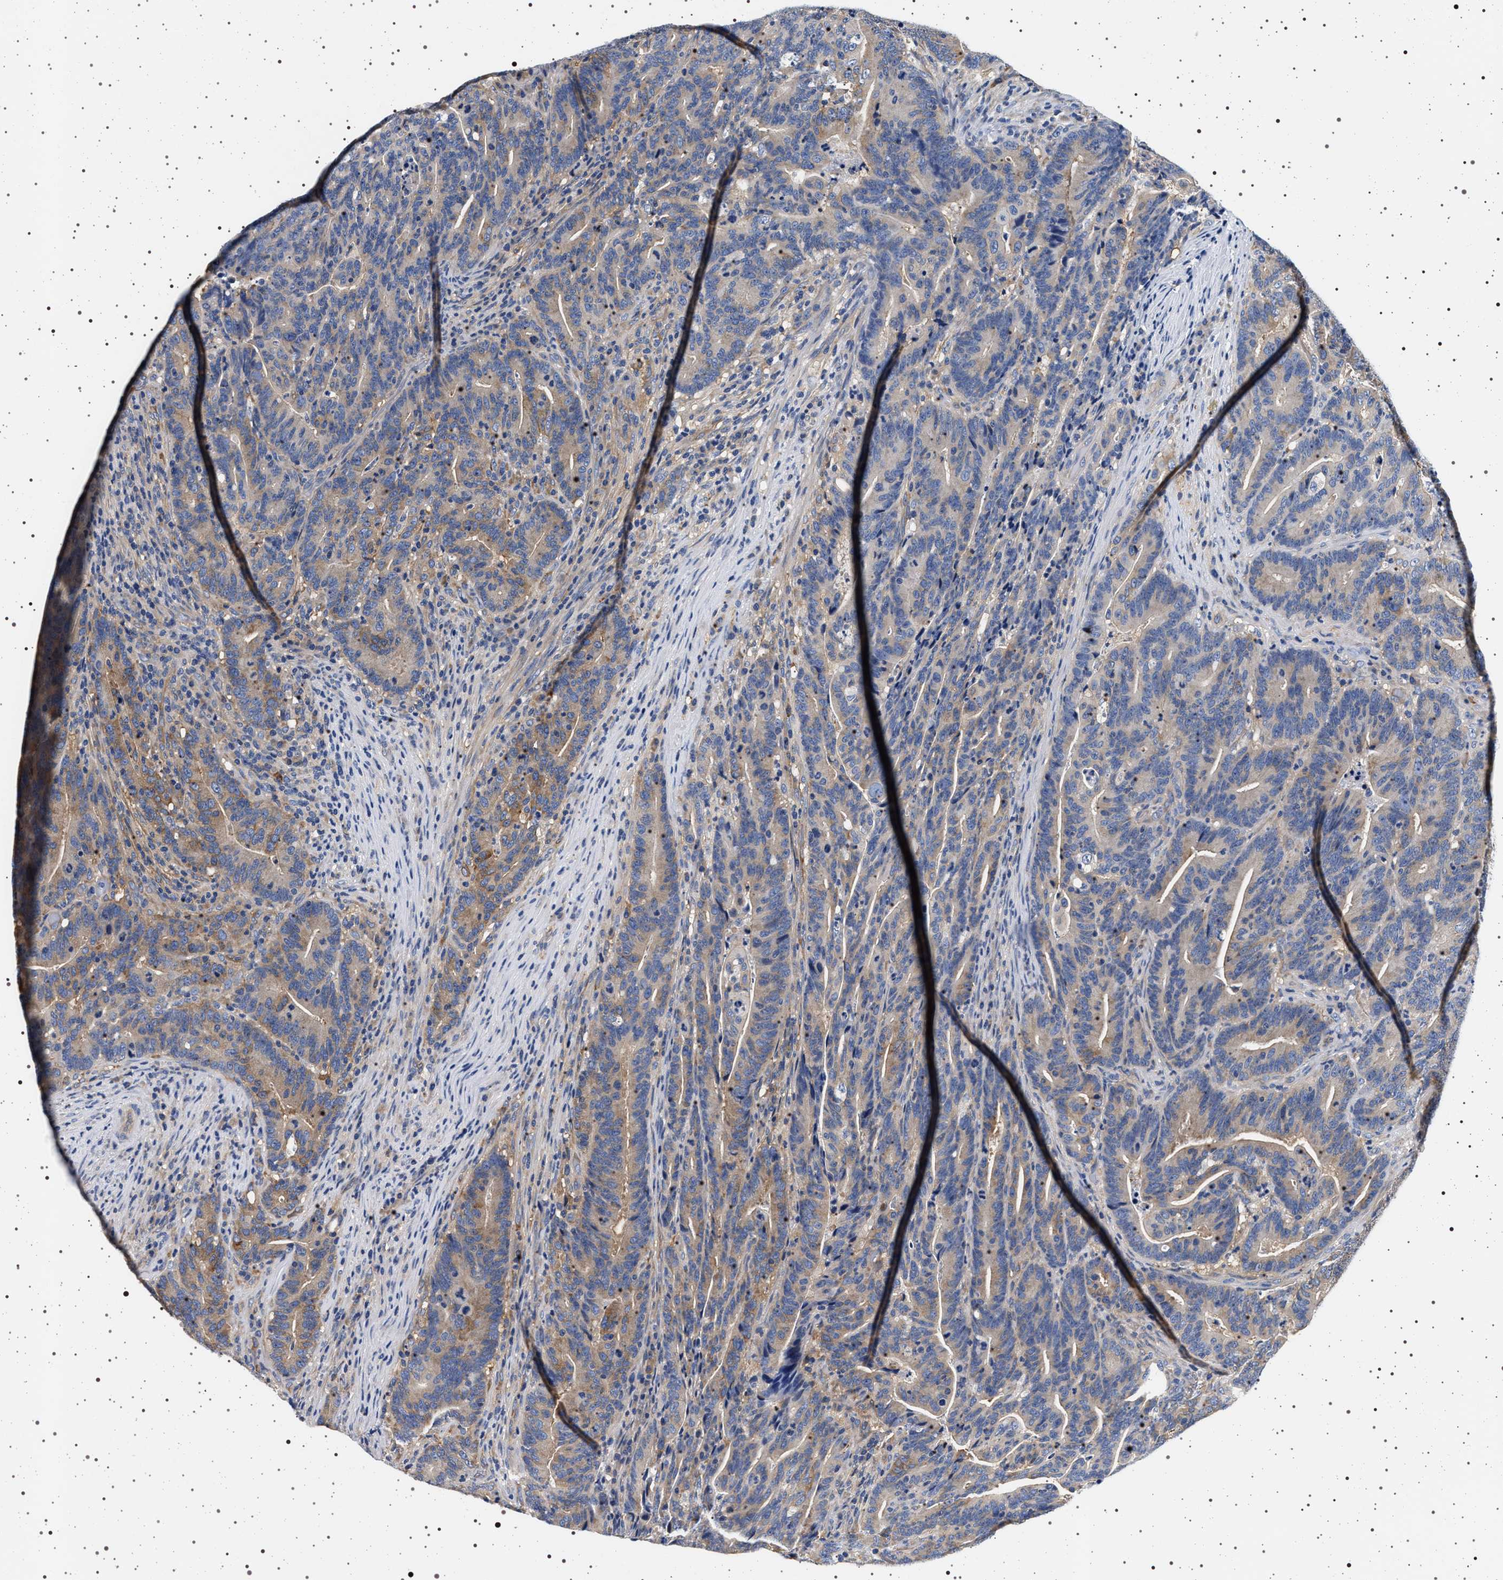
{"staining": {"intensity": "moderate", "quantity": "25%-75%", "location": "cytoplasmic/membranous"}, "tissue": "colorectal cancer", "cell_type": "Tumor cells", "image_type": "cancer", "snomed": [{"axis": "morphology", "description": "Adenocarcinoma, NOS"}, {"axis": "topography", "description": "Colon"}], "caption": "Immunohistochemistry (IHC) image of neoplastic tissue: adenocarcinoma (colorectal) stained using IHC displays medium levels of moderate protein expression localized specifically in the cytoplasmic/membranous of tumor cells, appearing as a cytoplasmic/membranous brown color.", "gene": "HSD17B1", "patient": {"sex": "female", "age": 66}}